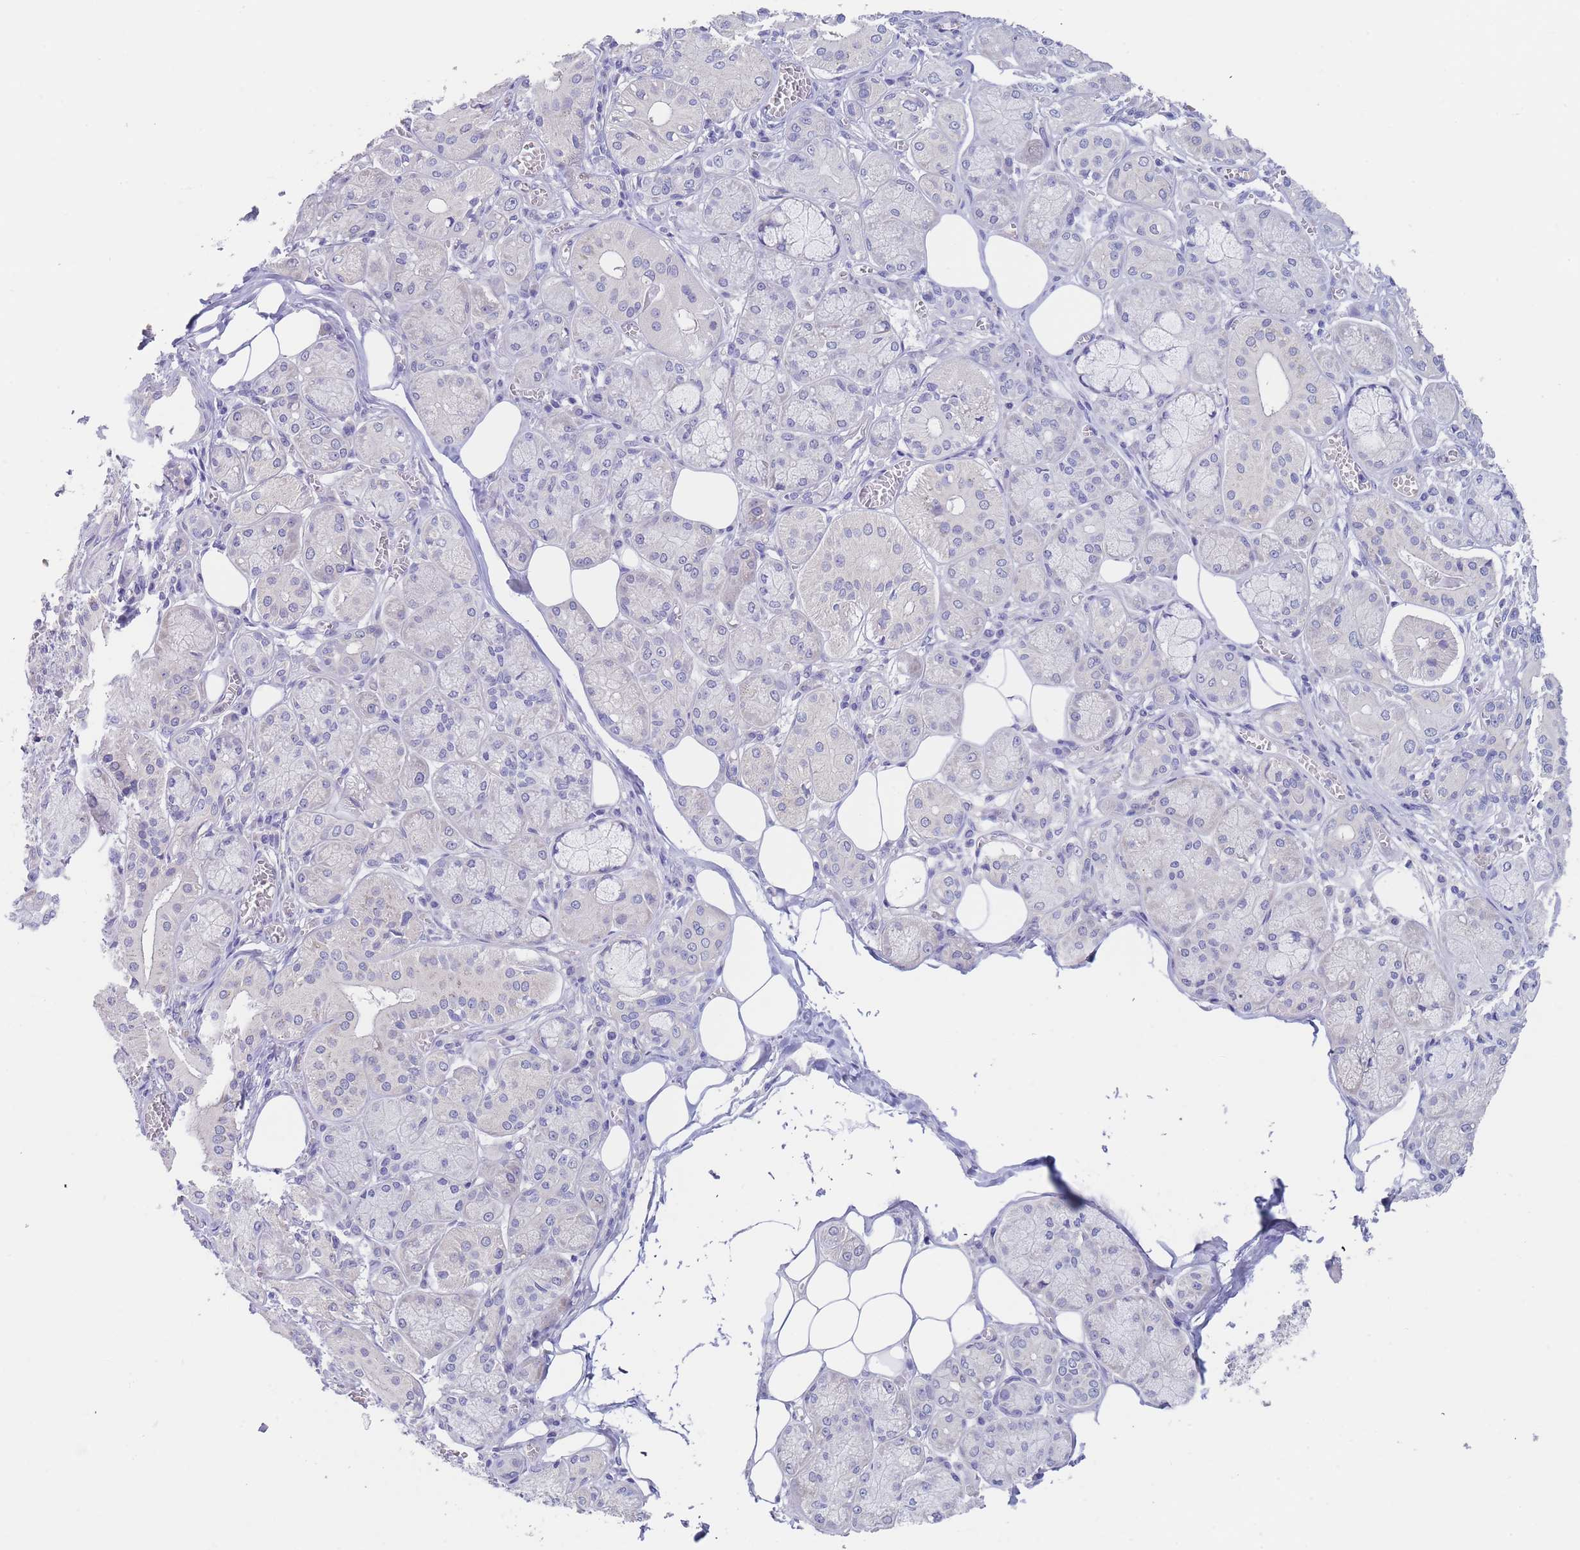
{"staining": {"intensity": "negative", "quantity": "none", "location": "none"}, "tissue": "salivary gland", "cell_type": "Glandular cells", "image_type": "normal", "snomed": [{"axis": "morphology", "description": "Normal tissue, NOS"}, {"axis": "topography", "description": "Salivary gland"}], "caption": "DAB (3,3'-diaminobenzidine) immunohistochemical staining of normal salivary gland displays no significant expression in glandular cells. Nuclei are stained in blue.", "gene": "ZNF281", "patient": {"sex": "male", "age": 74}}